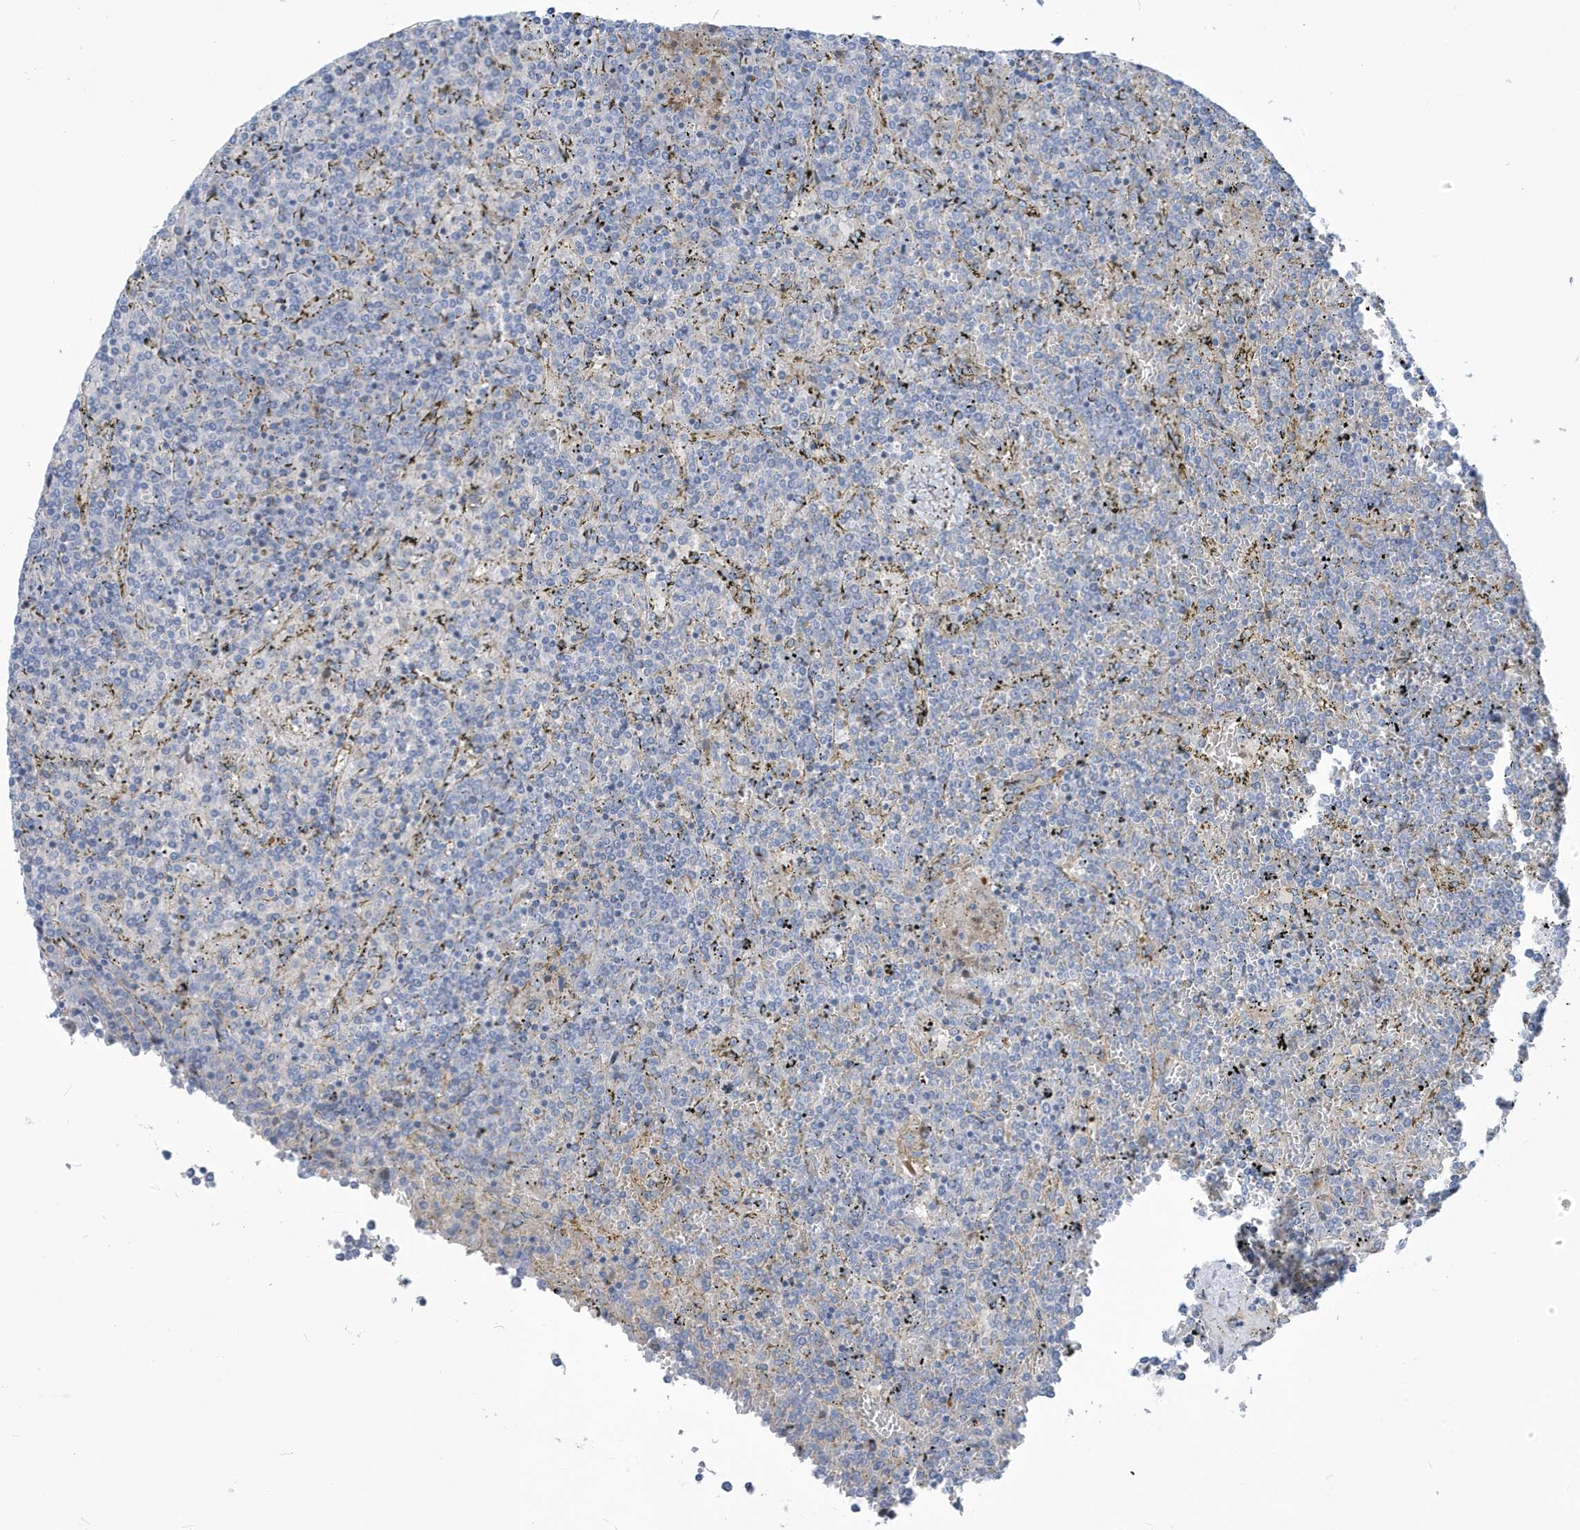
{"staining": {"intensity": "negative", "quantity": "none", "location": "none"}, "tissue": "lymphoma", "cell_type": "Tumor cells", "image_type": "cancer", "snomed": [{"axis": "morphology", "description": "Malignant lymphoma, non-Hodgkin's type, Low grade"}, {"axis": "topography", "description": "Spleen"}], "caption": "DAB immunohistochemical staining of human low-grade malignant lymphoma, non-Hodgkin's type reveals no significant expression in tumor cells.", "gene": "ATP13A5", "patient": {"sex": "female", "age": 19}}